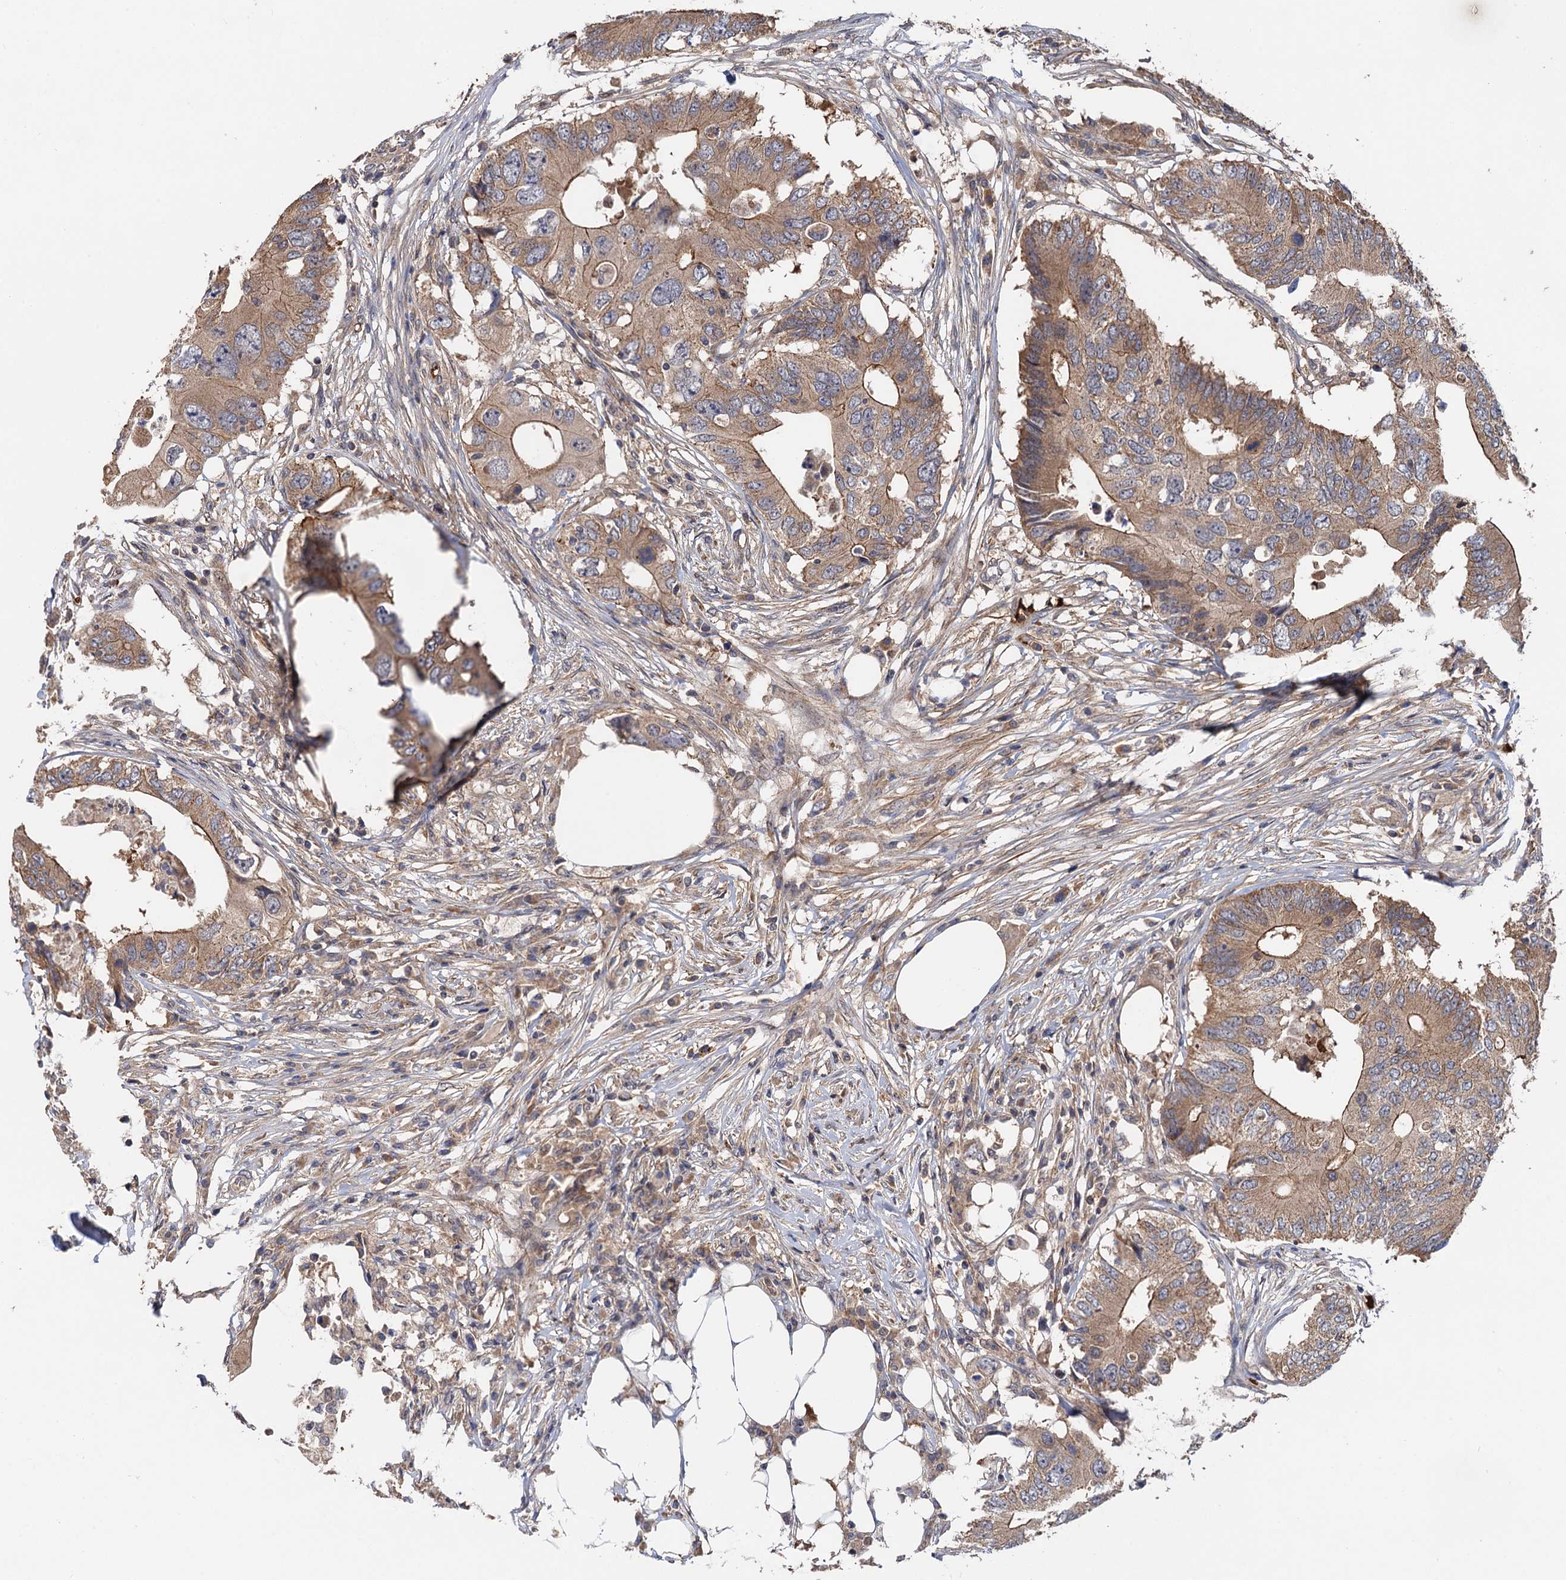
{"staining": {"intensity": "moderate", "quantity": ">75%", "location": "cytoplasmic/membranous"}, "tissue": "colorectal cancer", "cell_type": "Tumor cells", "image_type": "cancer", "snomed": [{"axis": "morphology", "description": "Adenocarcinoma, NOS"}, {"axis": "topography", "description": "Colon"}], "caption": "A high-resolution image shows immunohistochemistry (IHC) staining of adenocarcinoma (colorectal), which reveals moderate cytoplasmic/membranous positivity in about >75% of tumor cells. (DAB (3,3'-diaminobenzidine) = brown stain, brightfield microscopy at high magnification).", "gene": "SNX32", "patient": {"sex": "male", "age": 71}}